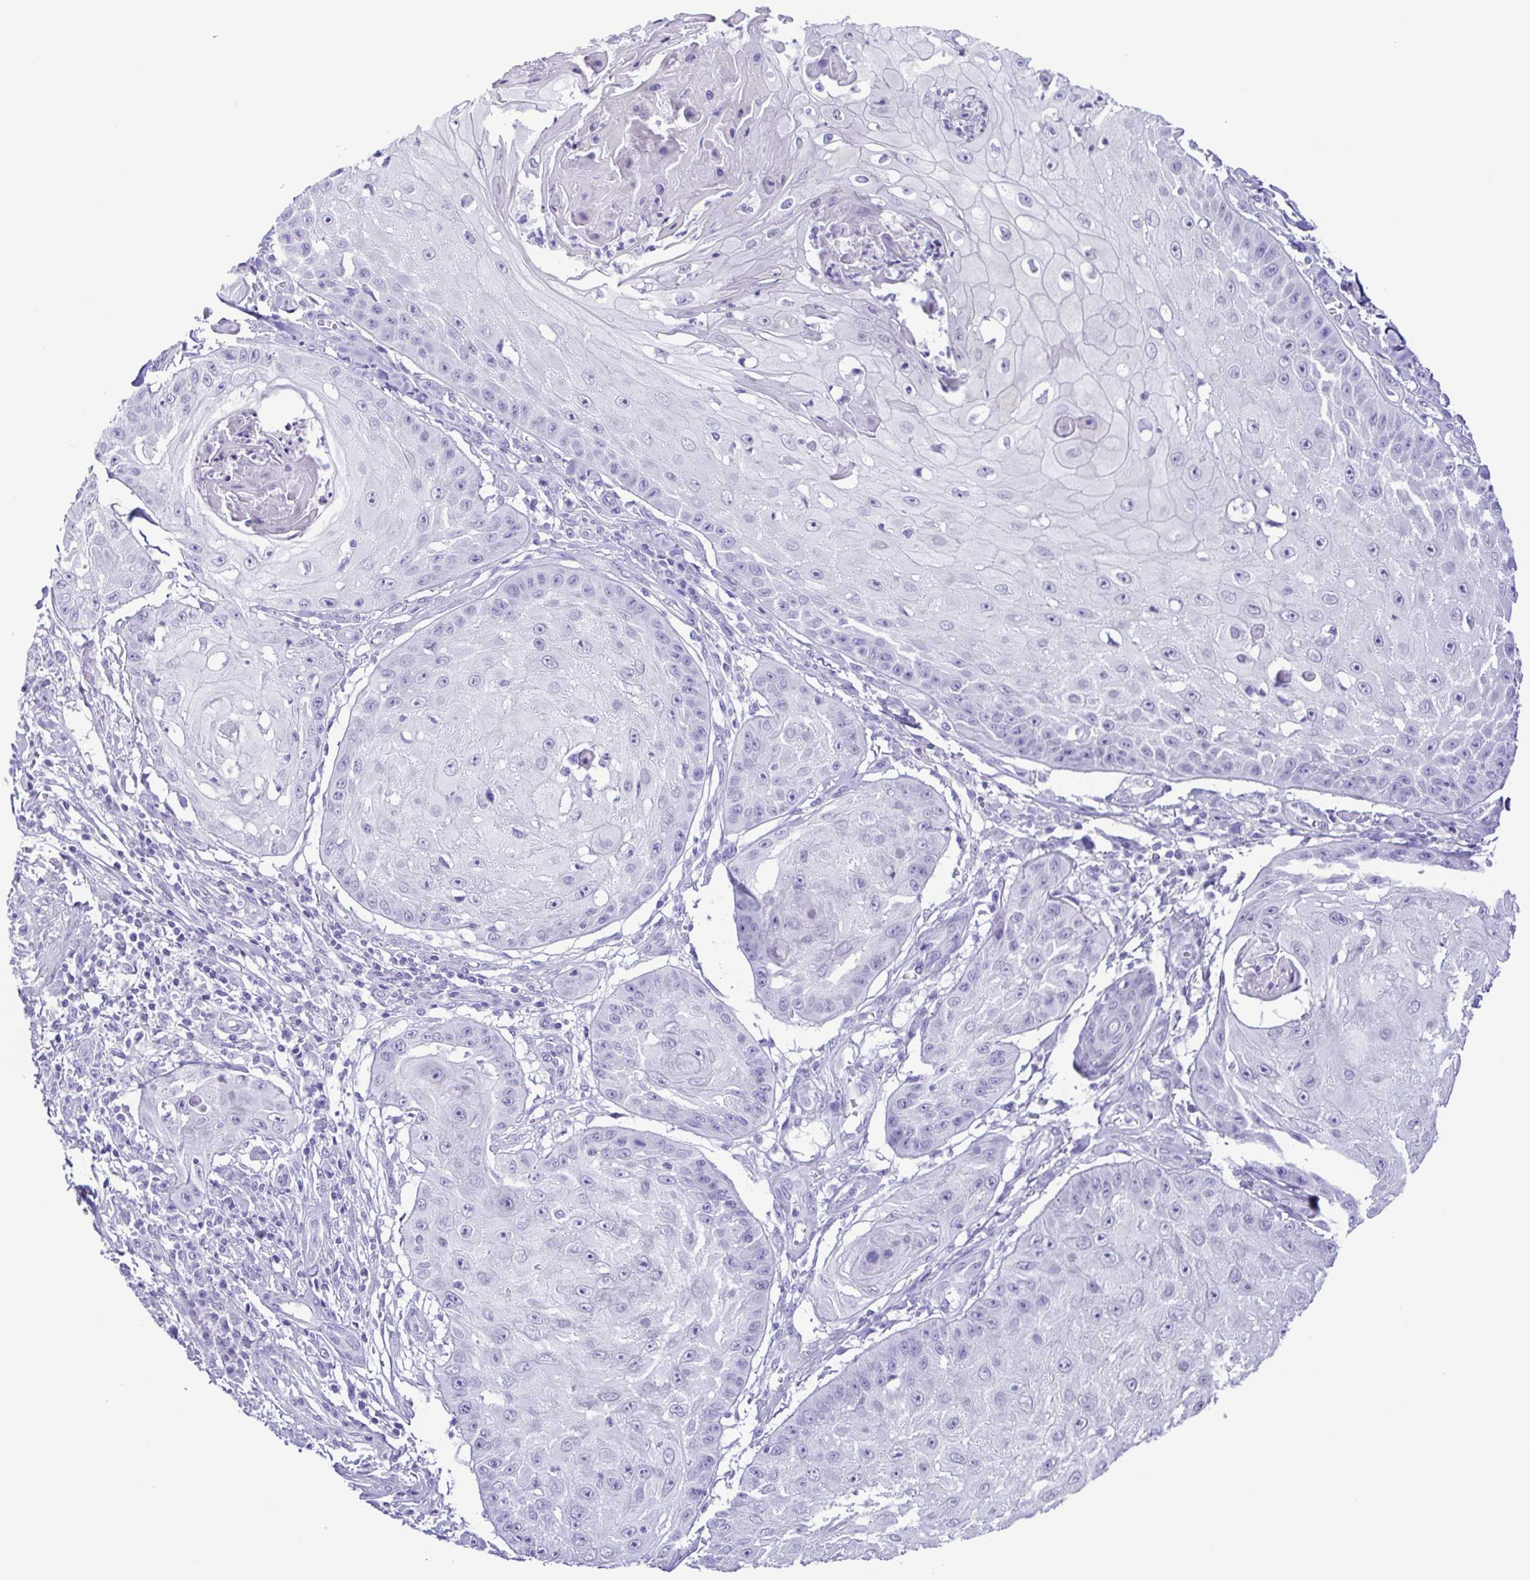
{"staining": {"intensity": "negative", "quantity": "none", "location": "none"}, "tissue": "skin cancer", "cell_type": "Tumor cells", "image_type": "cancer", "snomed": [{"axis": "morphology", "description": "Squamous cell carcinoma, NOS"}, {"axis": "topography", "description": "Skin"}], "caption": "Squamous cell carcinoma (skin) was stained to show a protein in brown. There is no significant staining in tumor cells.", "gene": "CASP14", "patient": {"sex": "male", "age": 70}}